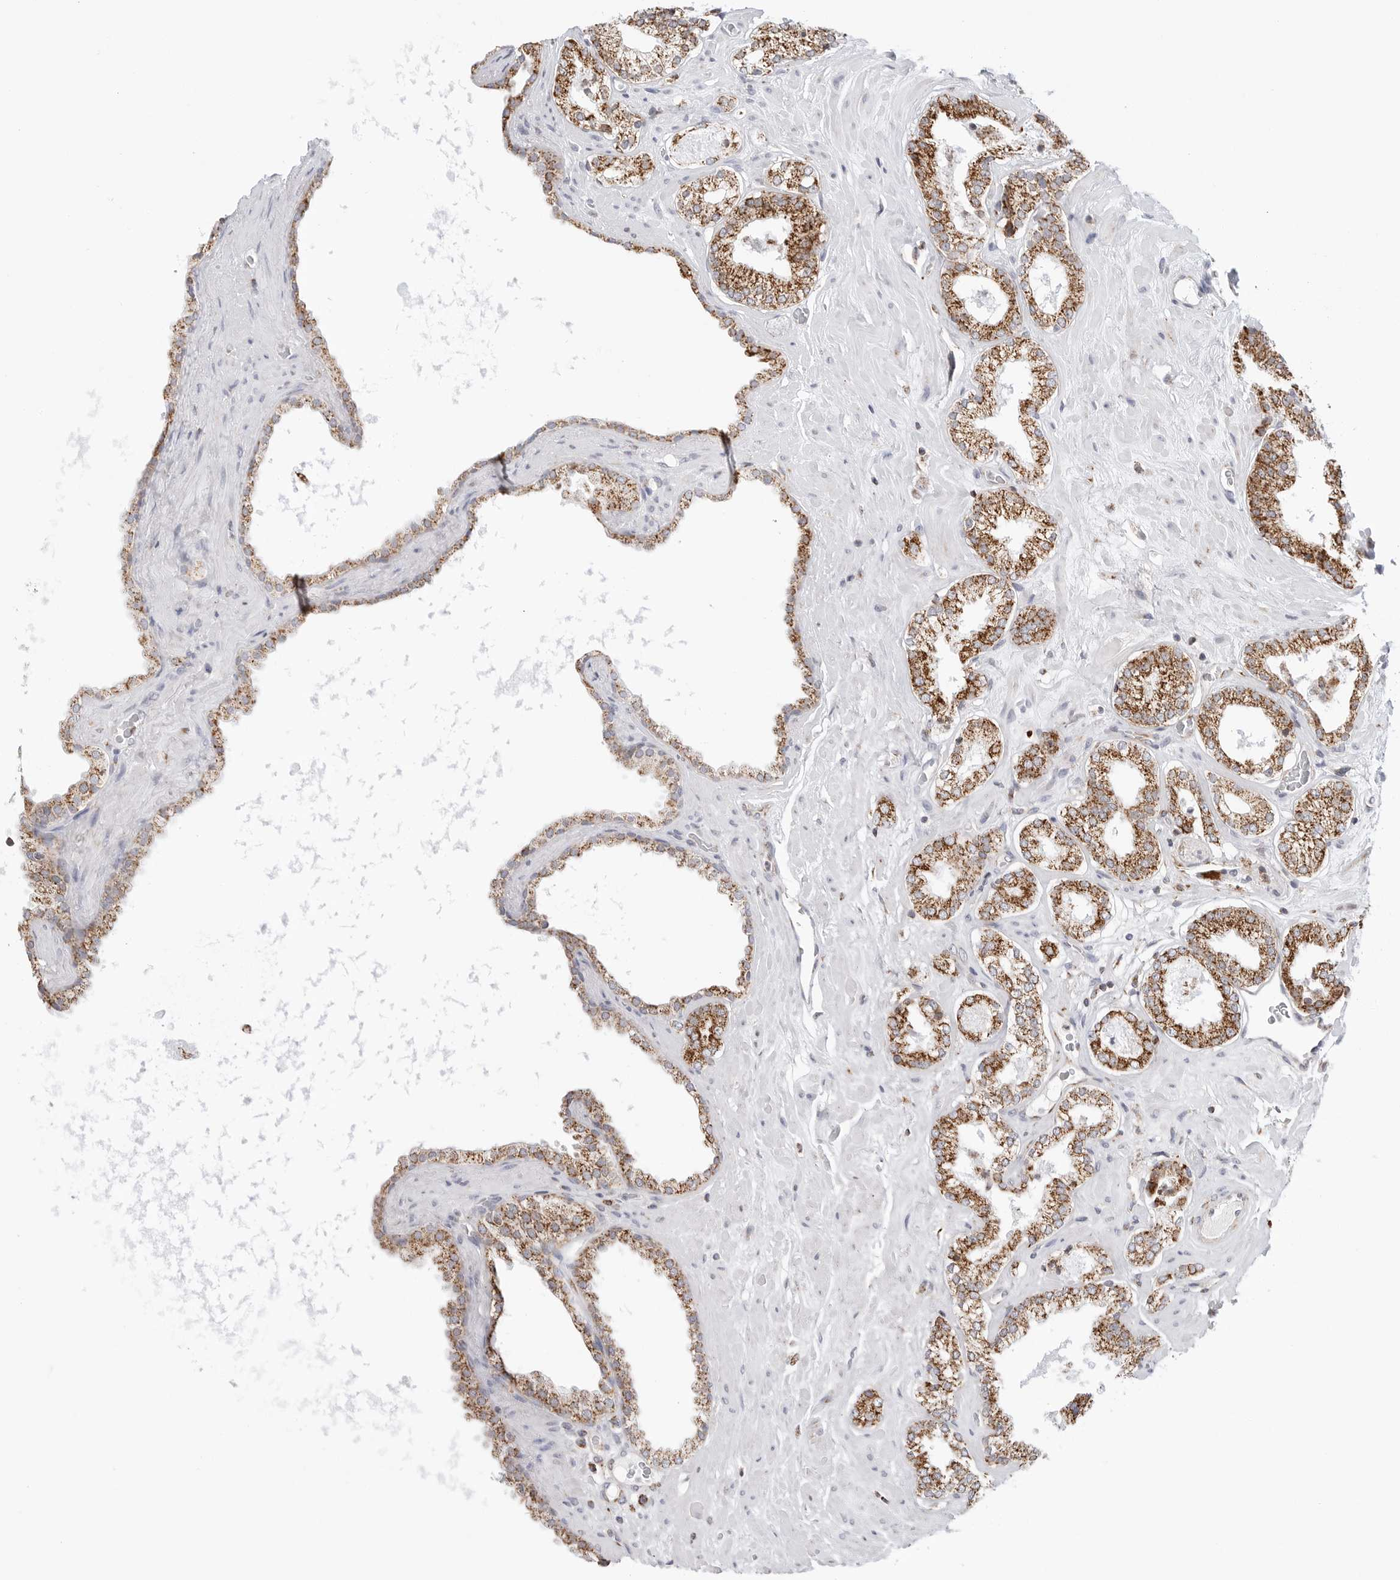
{"staining": {"intensity": "strong", "quantity": ">75%", "location": "cytoplasmic/membranous"}, "tissue": "prostate cancer", "cell_type": "Tumor cells", "image_type": "cancer", "snomed": [{"axis": "morphology", "description": "Adenocarcinoma, Low grade"}, {"axis": "topography", "description": "Prostate"}], "caption": "High-power microscopy captured an immunohistochemistry (IHC) histopathology image of prostate cancer, revealing strong cytoplasmic/membranous expression in about >75% of tumor cells.", "gene": "ATP5IF1", "patient": {"sex": "male", "age": 62}}